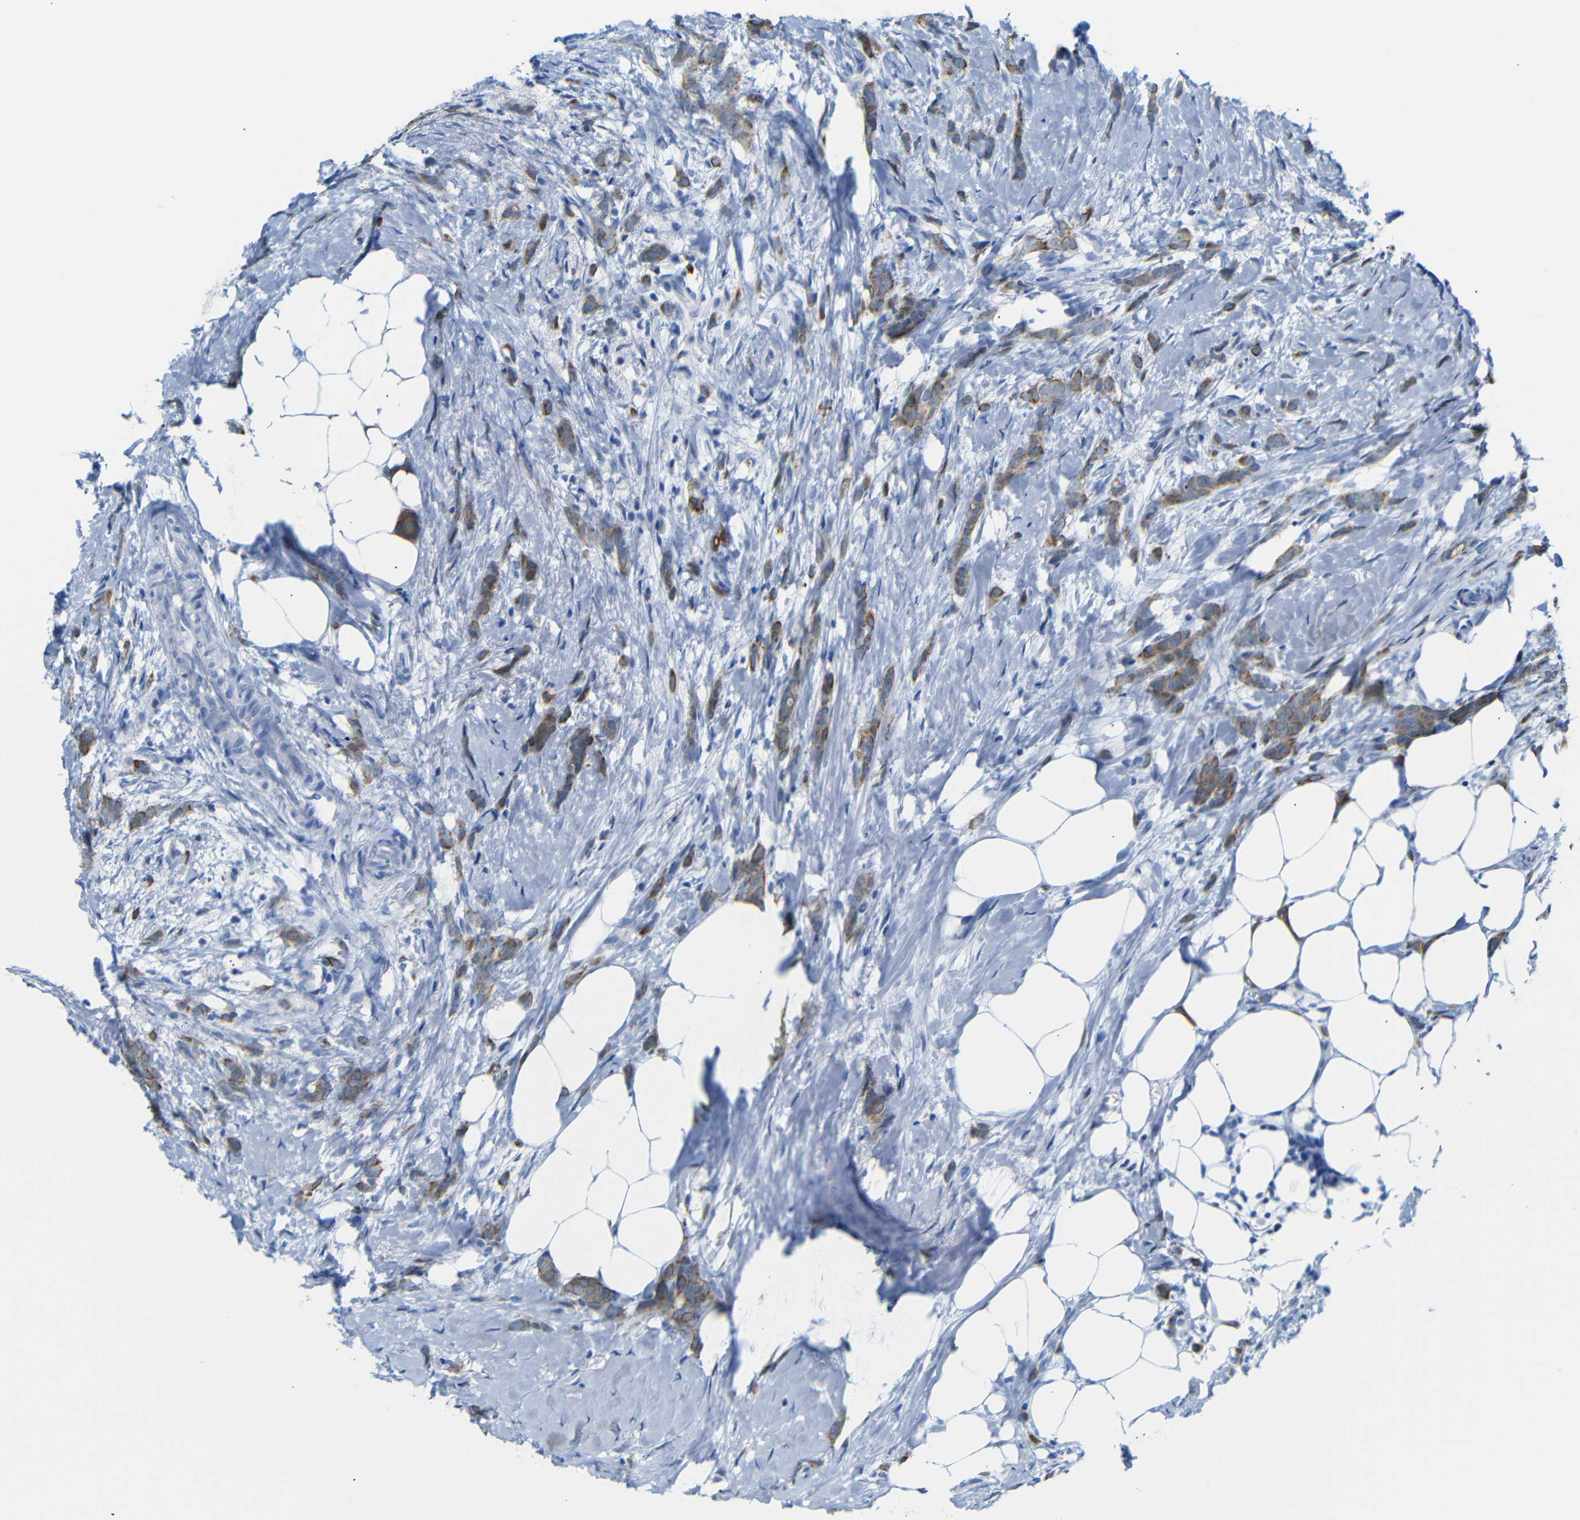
{"staining": {"intensity": "moderate", "quantity": ">75%", "location": "cytoplasmic/membranous"}, "tissue": "breast cancer", "cell_type": "Tumor cells", "image_type": "cancer", "snomed": [{"axis": "morphology", "description": "Lobular carcinoma, in situ"}, {"axis": "morphology", "description": "Lobular carcinoma"}, {"axis": "topography", "description": "Breast"}], "caption": "High-power microscopy captured an immunohistochemistry photomicrograph of lobular carcinoma (breast), revealing moderate cytoplasmic/membranous positivity in about >75% of tumor cells. (brown staining indicates protein expression, while blue staining denotes nuclei).", "gene": "DYNAP", "patient": {"sex": "female", "age": 41}}